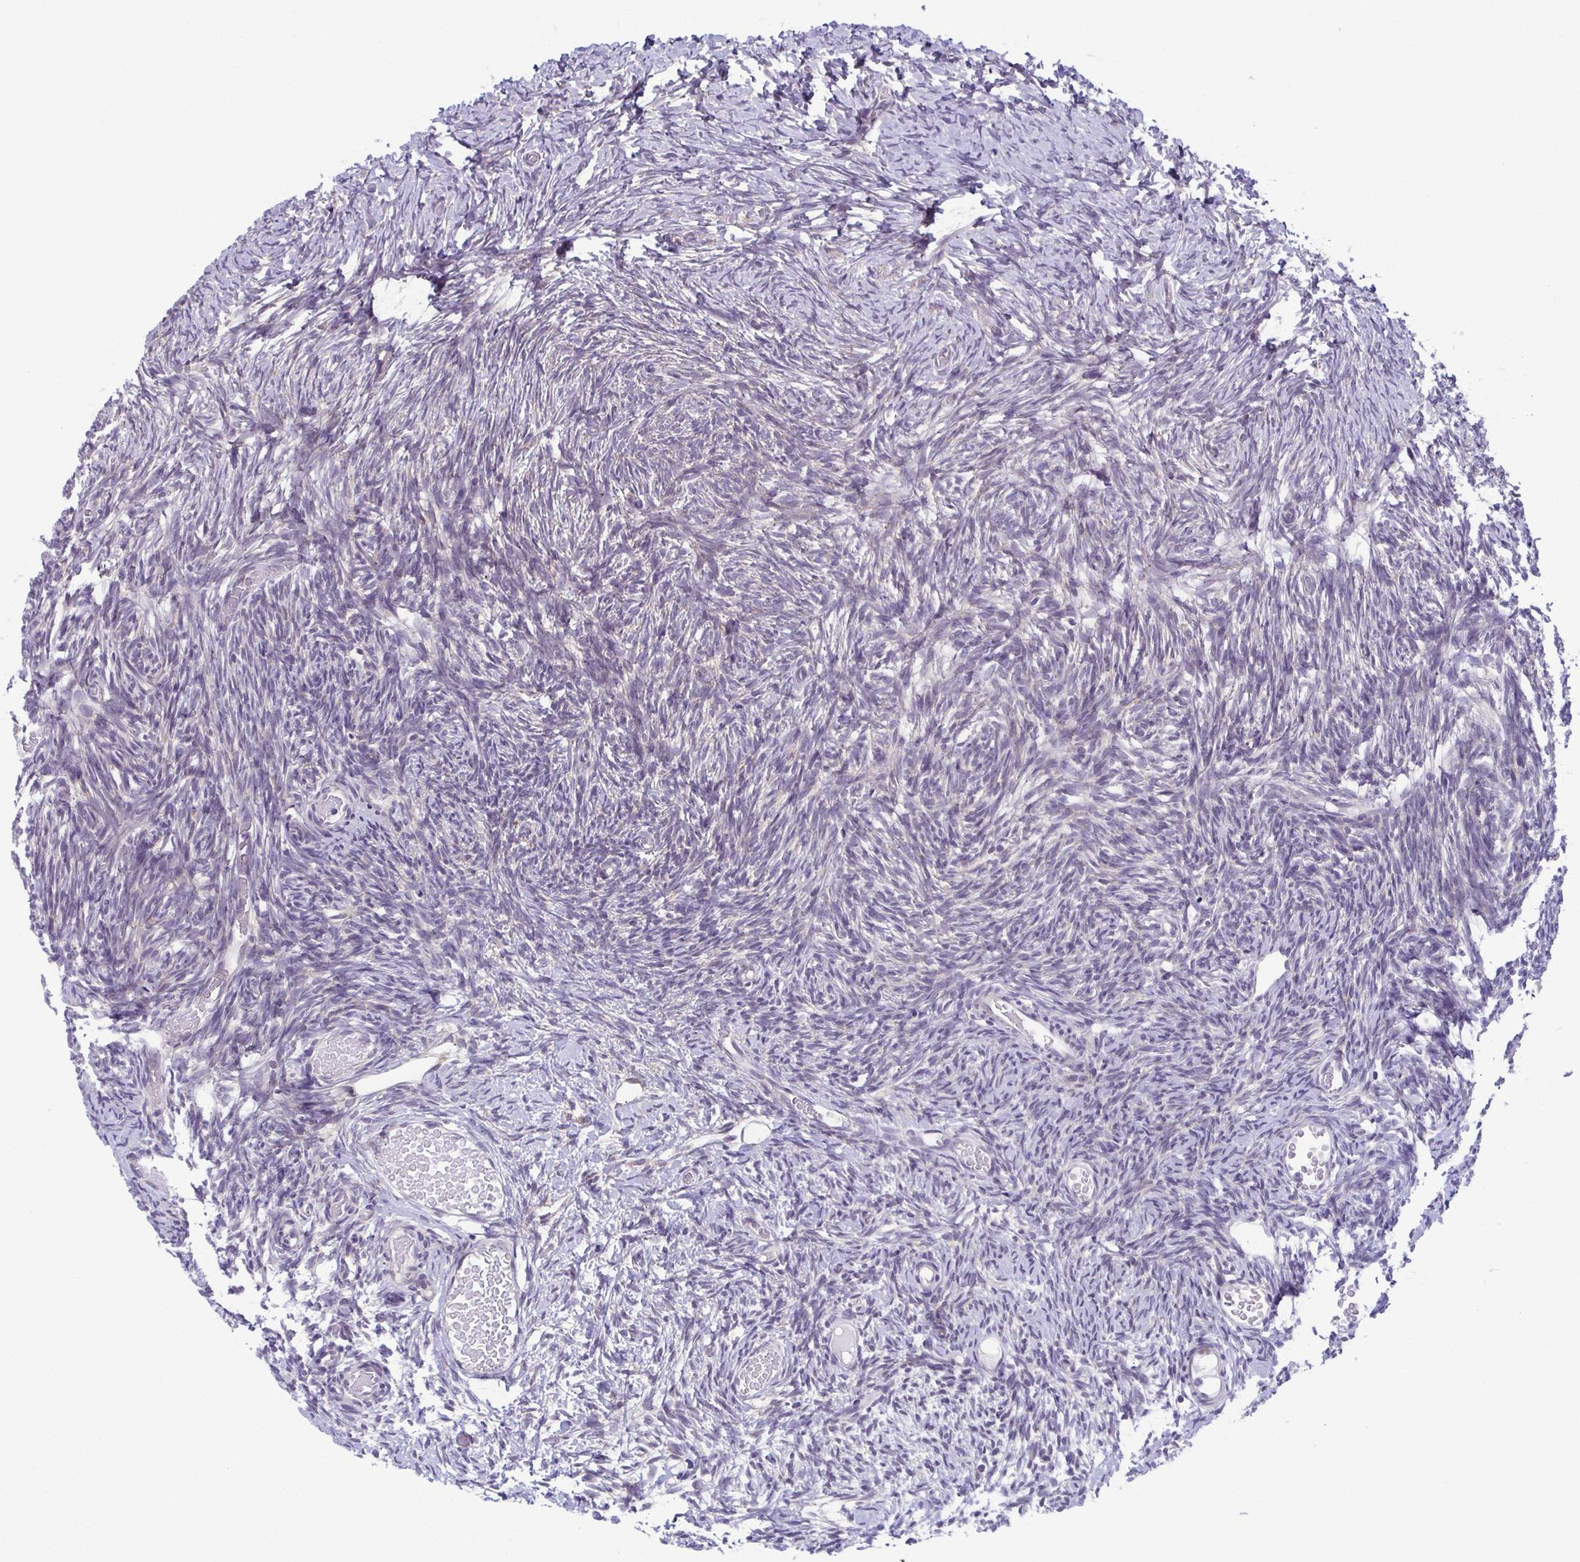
{"staining": {"intensity": "negative", "quantity": "none", "location": "none"}, "tissue": "ovary", "cell_type": "Ovarian stroma cells", "image_type": "normal", "snomed": [{"axis": "morphology", "description": "Normal tissue, NOS"}, {"axis": "topography", "description": "Ovary"}], "caption": "The image shows no staining of ovarian stroma cells in unremarkable ovary. Nuclei are stained in blue.", "gene": "TMEM108", "patient": {"sex": "female", "age": 39}}